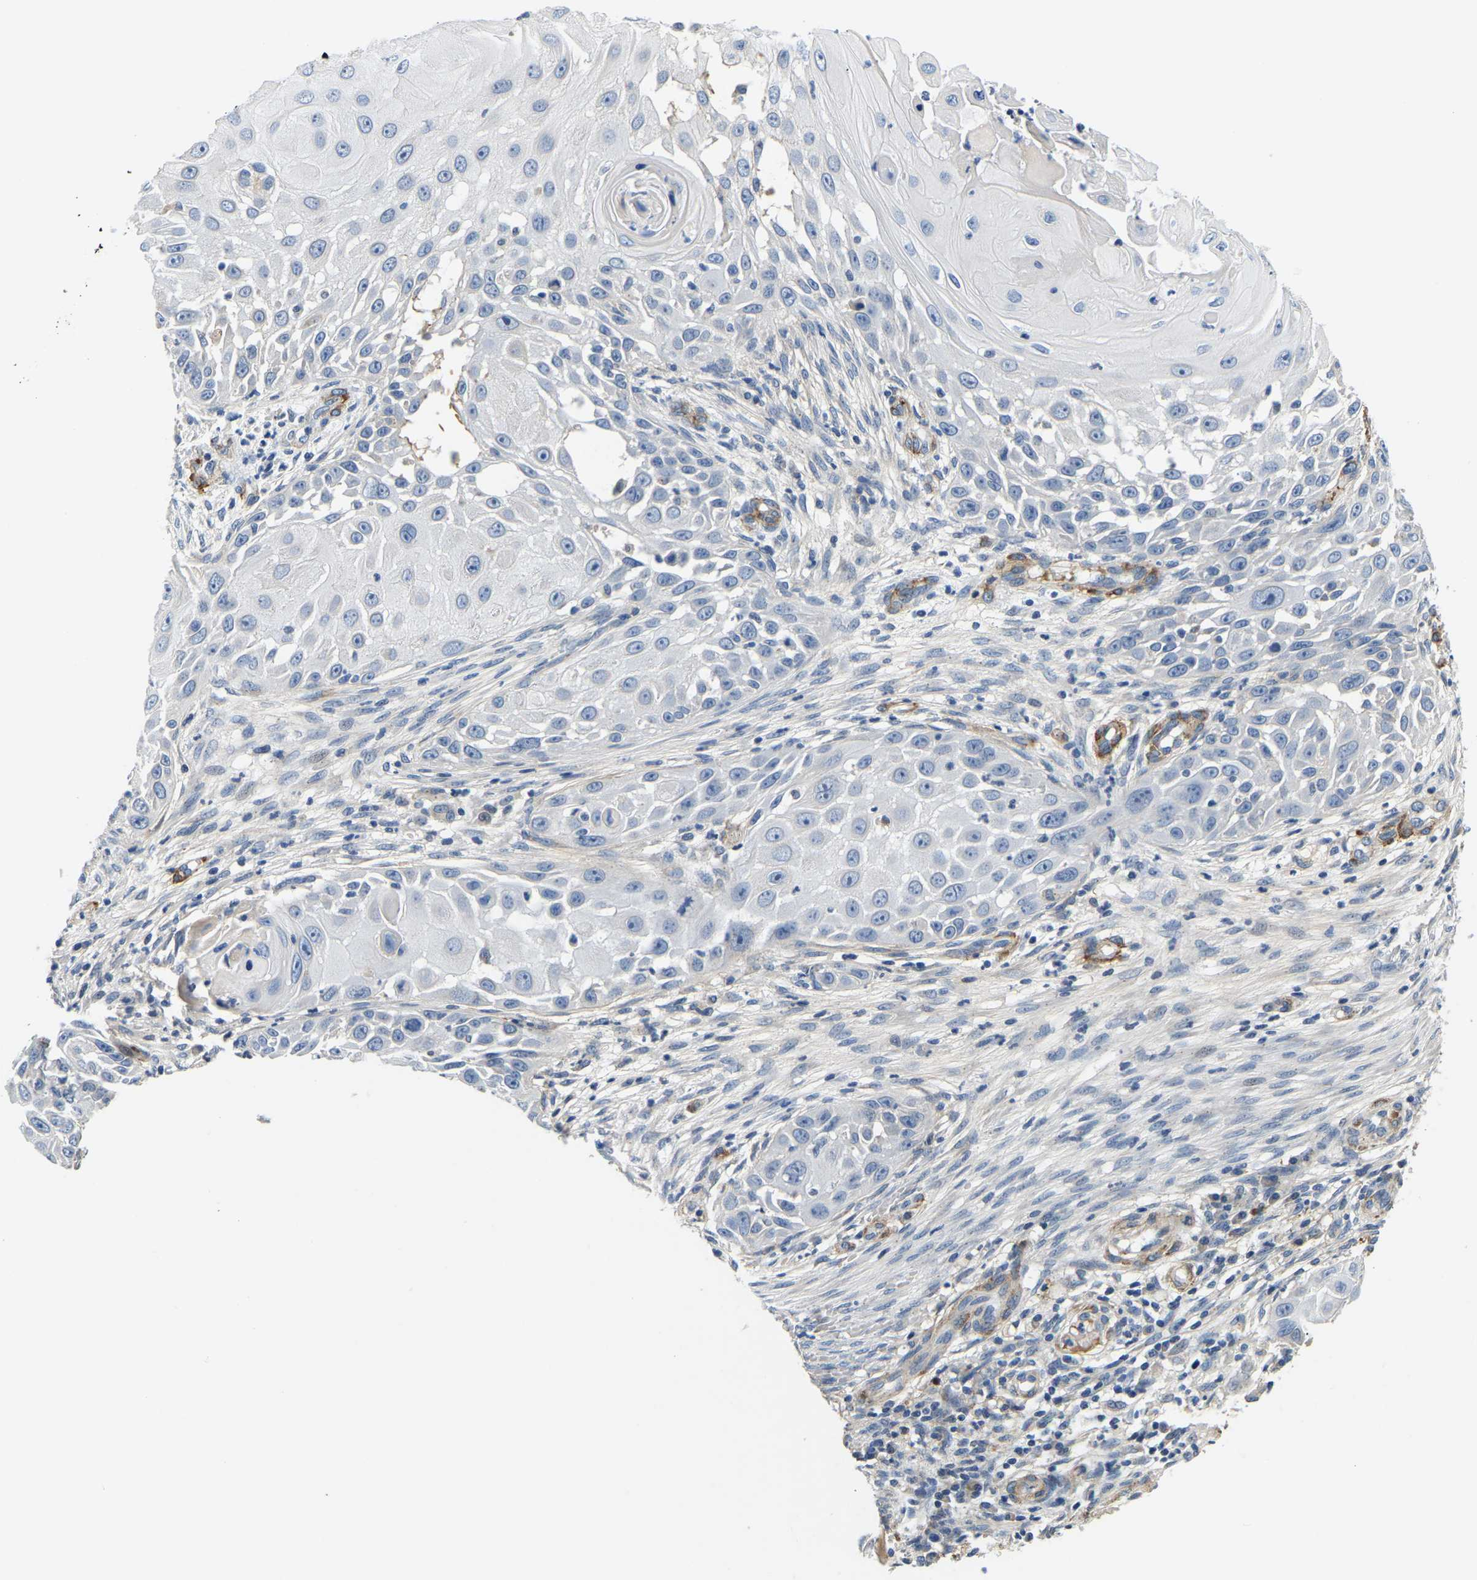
{"staining": {"intensity": "negative", "quantity": "none", "location": "none"}, "tissue": "skin cancer", "cell_type": "Tumor cells", "image_type": "cancer", "snomed": [{"axis": "morphology", "description": "Squamous cell carcinoma, NOS"}, {"axis": "topography", "description": "Skin"}], "caption": "Squamous cell carcinoma (skin) was stained to show a protein in brown. There is no significant staining in tumor cells.", "gene": "LIAS", "patient": {"sex": "female", "age": 44}}